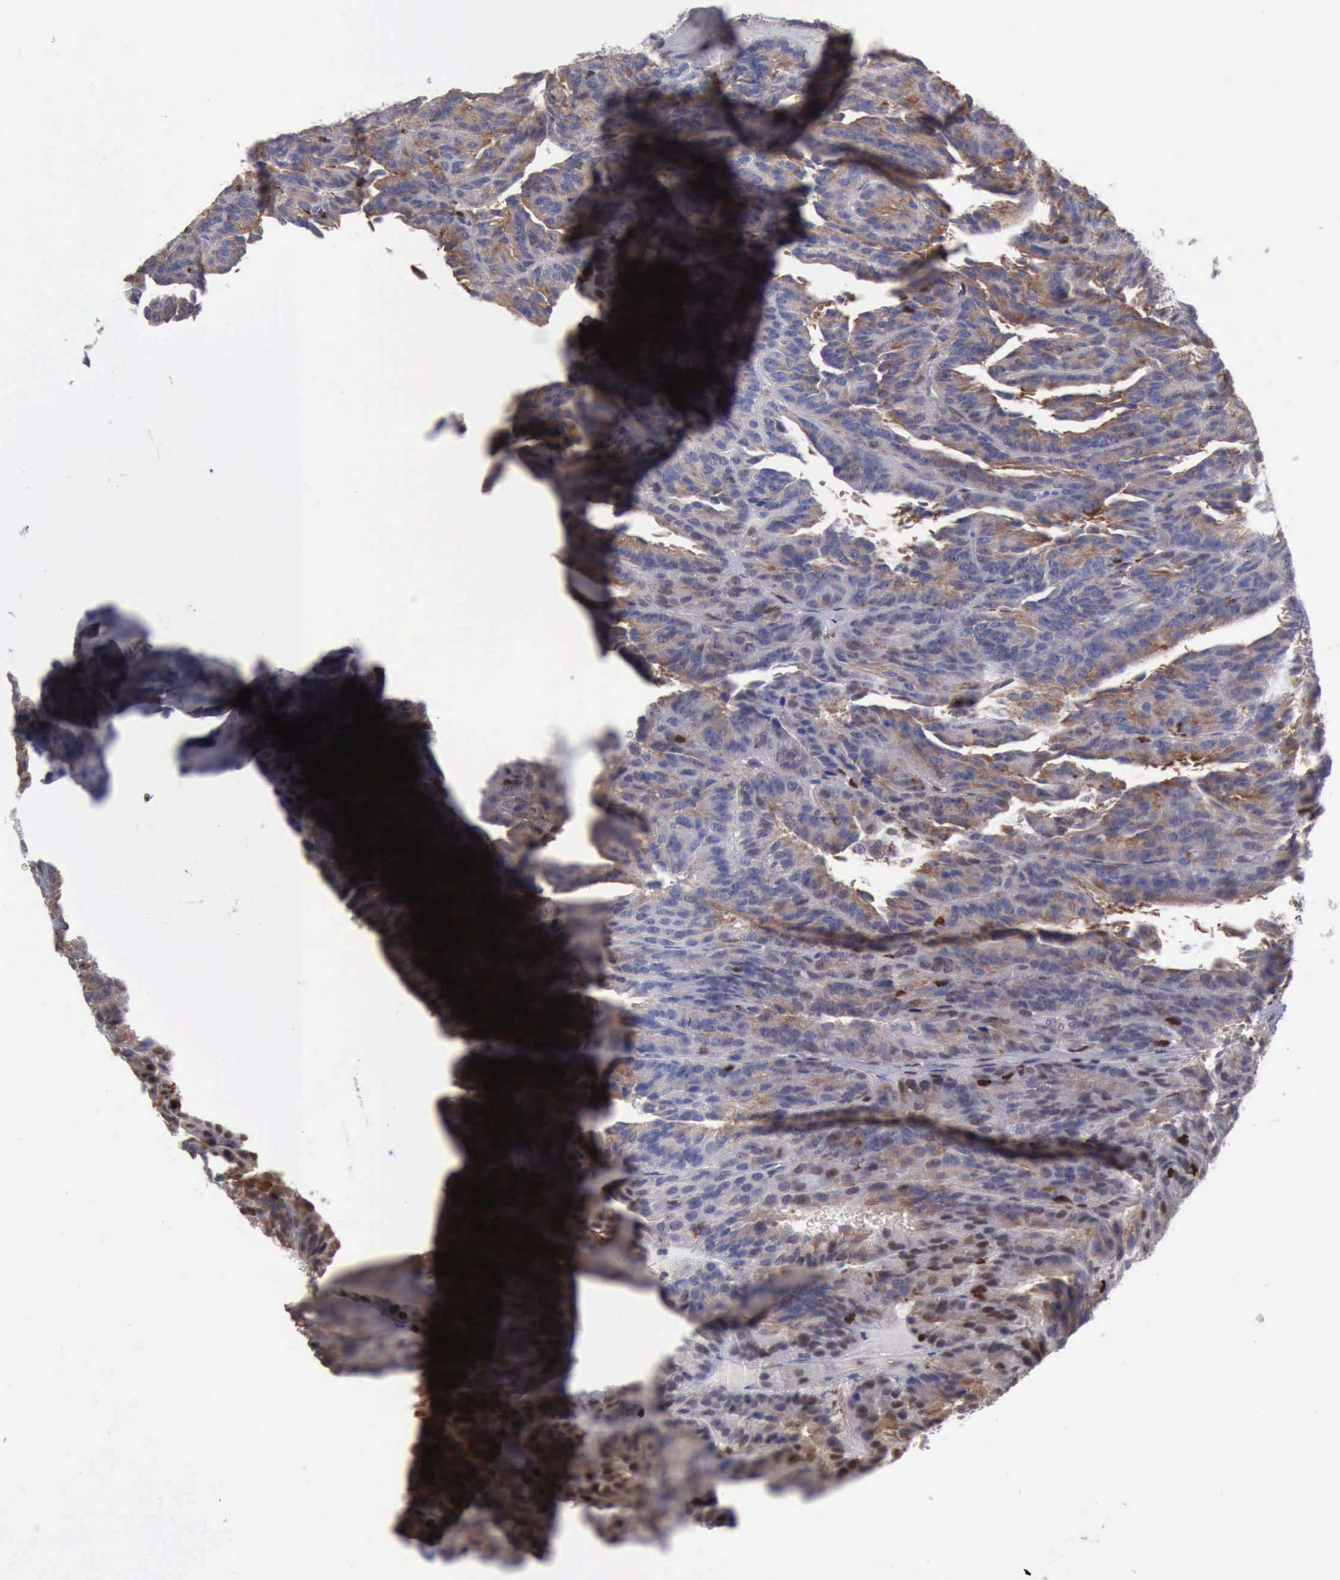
{"staining": {"intensity": "weak", "quantity": "25%-75%", "location": "cytoplasmic/membranous"}, "tissue": "renal cancer", "cell_type": "Tumor cells", "image_type": "cancer", "snomed": [{"axis": "morphology", "description": "Adenocarcinoma, NOS"}, {"axis": "topography", "description": "Kidney"}], "caption": "Immunohistochemical staining of adenocarcinoma (renal) displays weak cytoplasmic/membranous protein expression in approximately 25%-75% of tumor cells.", "gene": "PDCD4", "patient": {"sex": "male", "age": 46}}